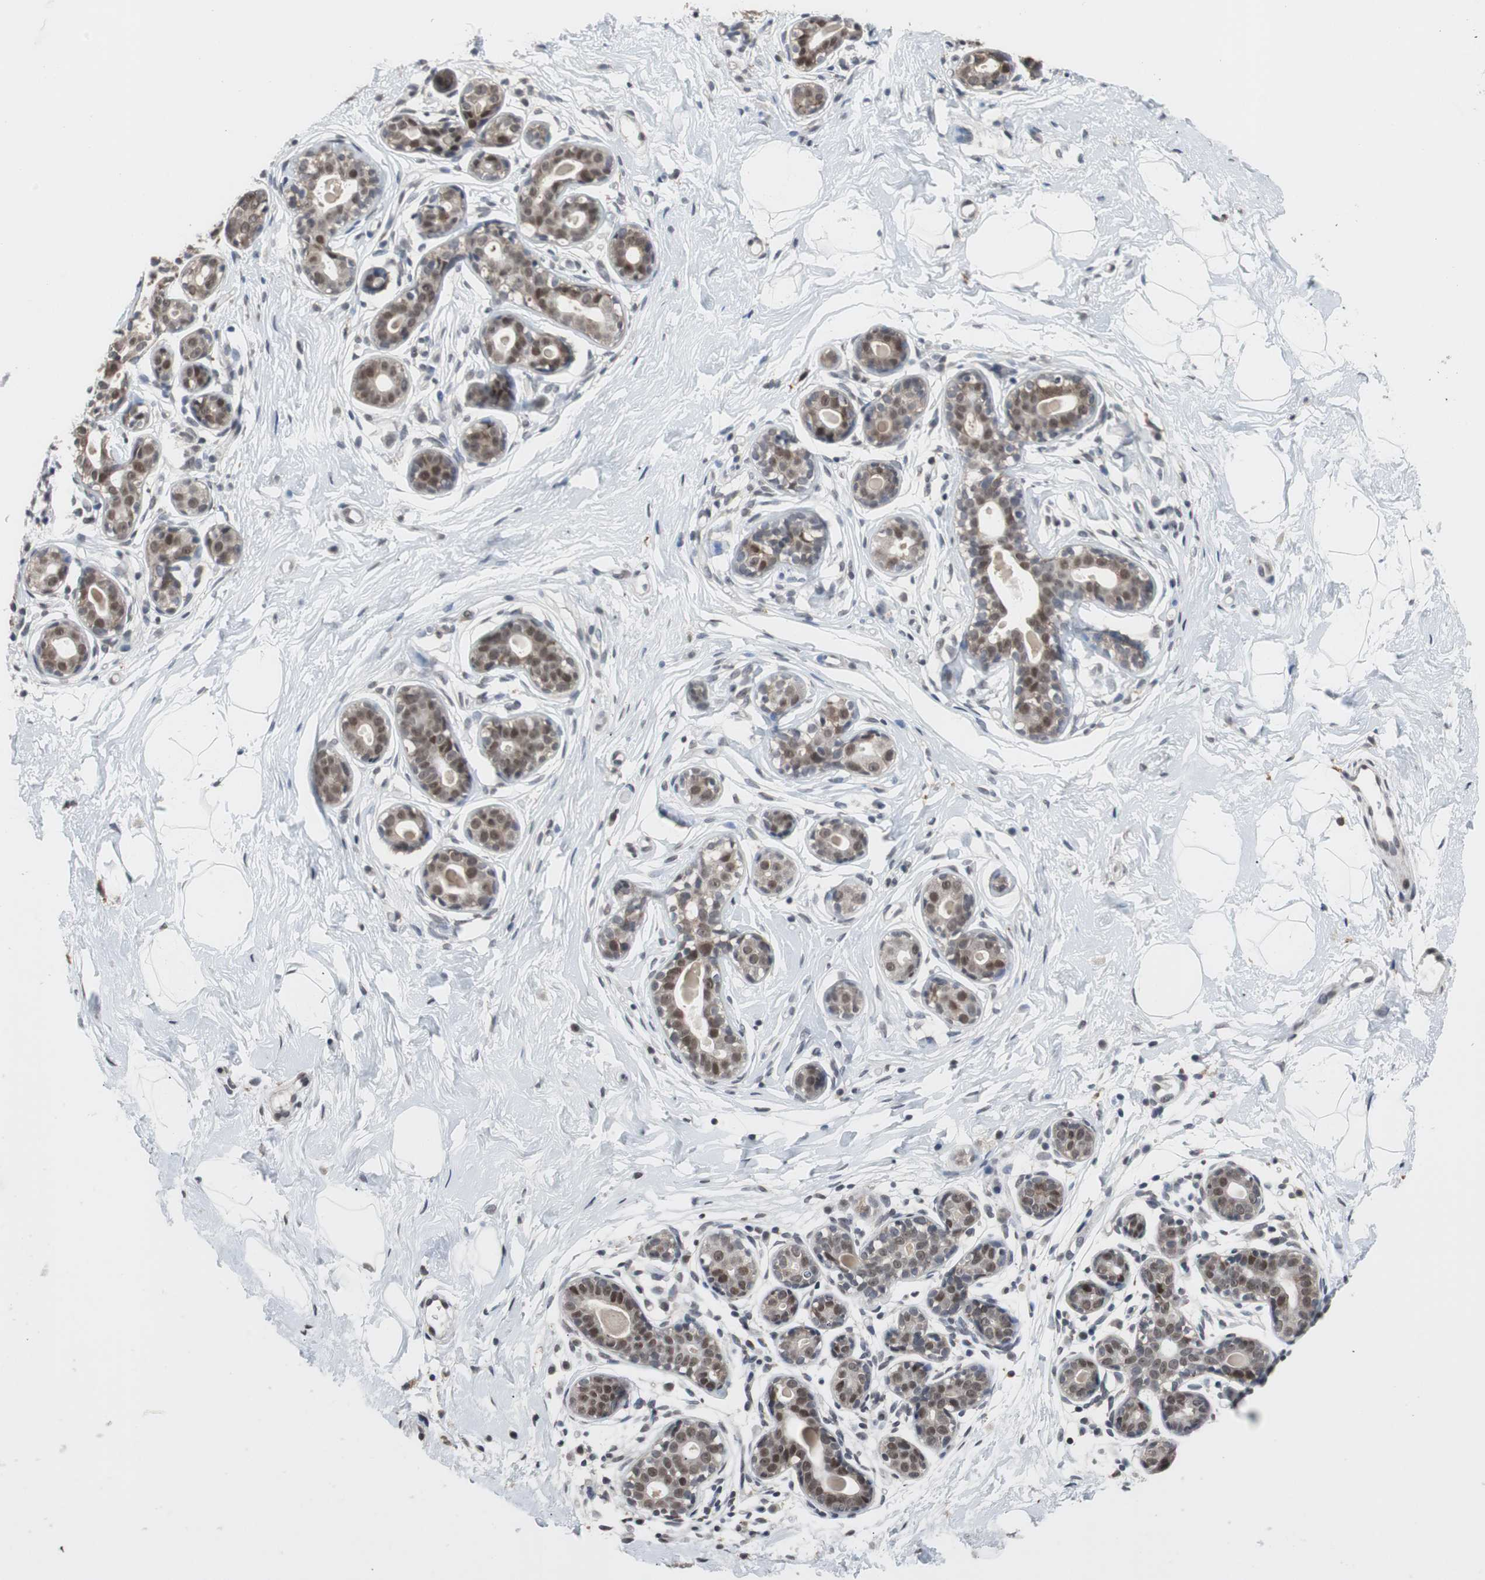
{"staining": {"intensity": "moderate", "quantity": ">75%", "location": "nuclear"}, "tissue": "breast", "cell_type": "Adipocytes", "image_type": "normal", "snomed": [{"axis": "morphology", "description": "Normal tissue, NOS"}, {"axis": "topography", "description": "Breast"}], "caption": "Unremarkable breast exhibits moderate nuclear expression in about >75% of adipocytes, visualized by immunohistochemistry. The staining was performed using DAB, with brown indicating positive protein expression. Nuclei are stained blue with hematoxylin.", "gene": "TAF7", "patient": {"sex": "female", "age": 23}}